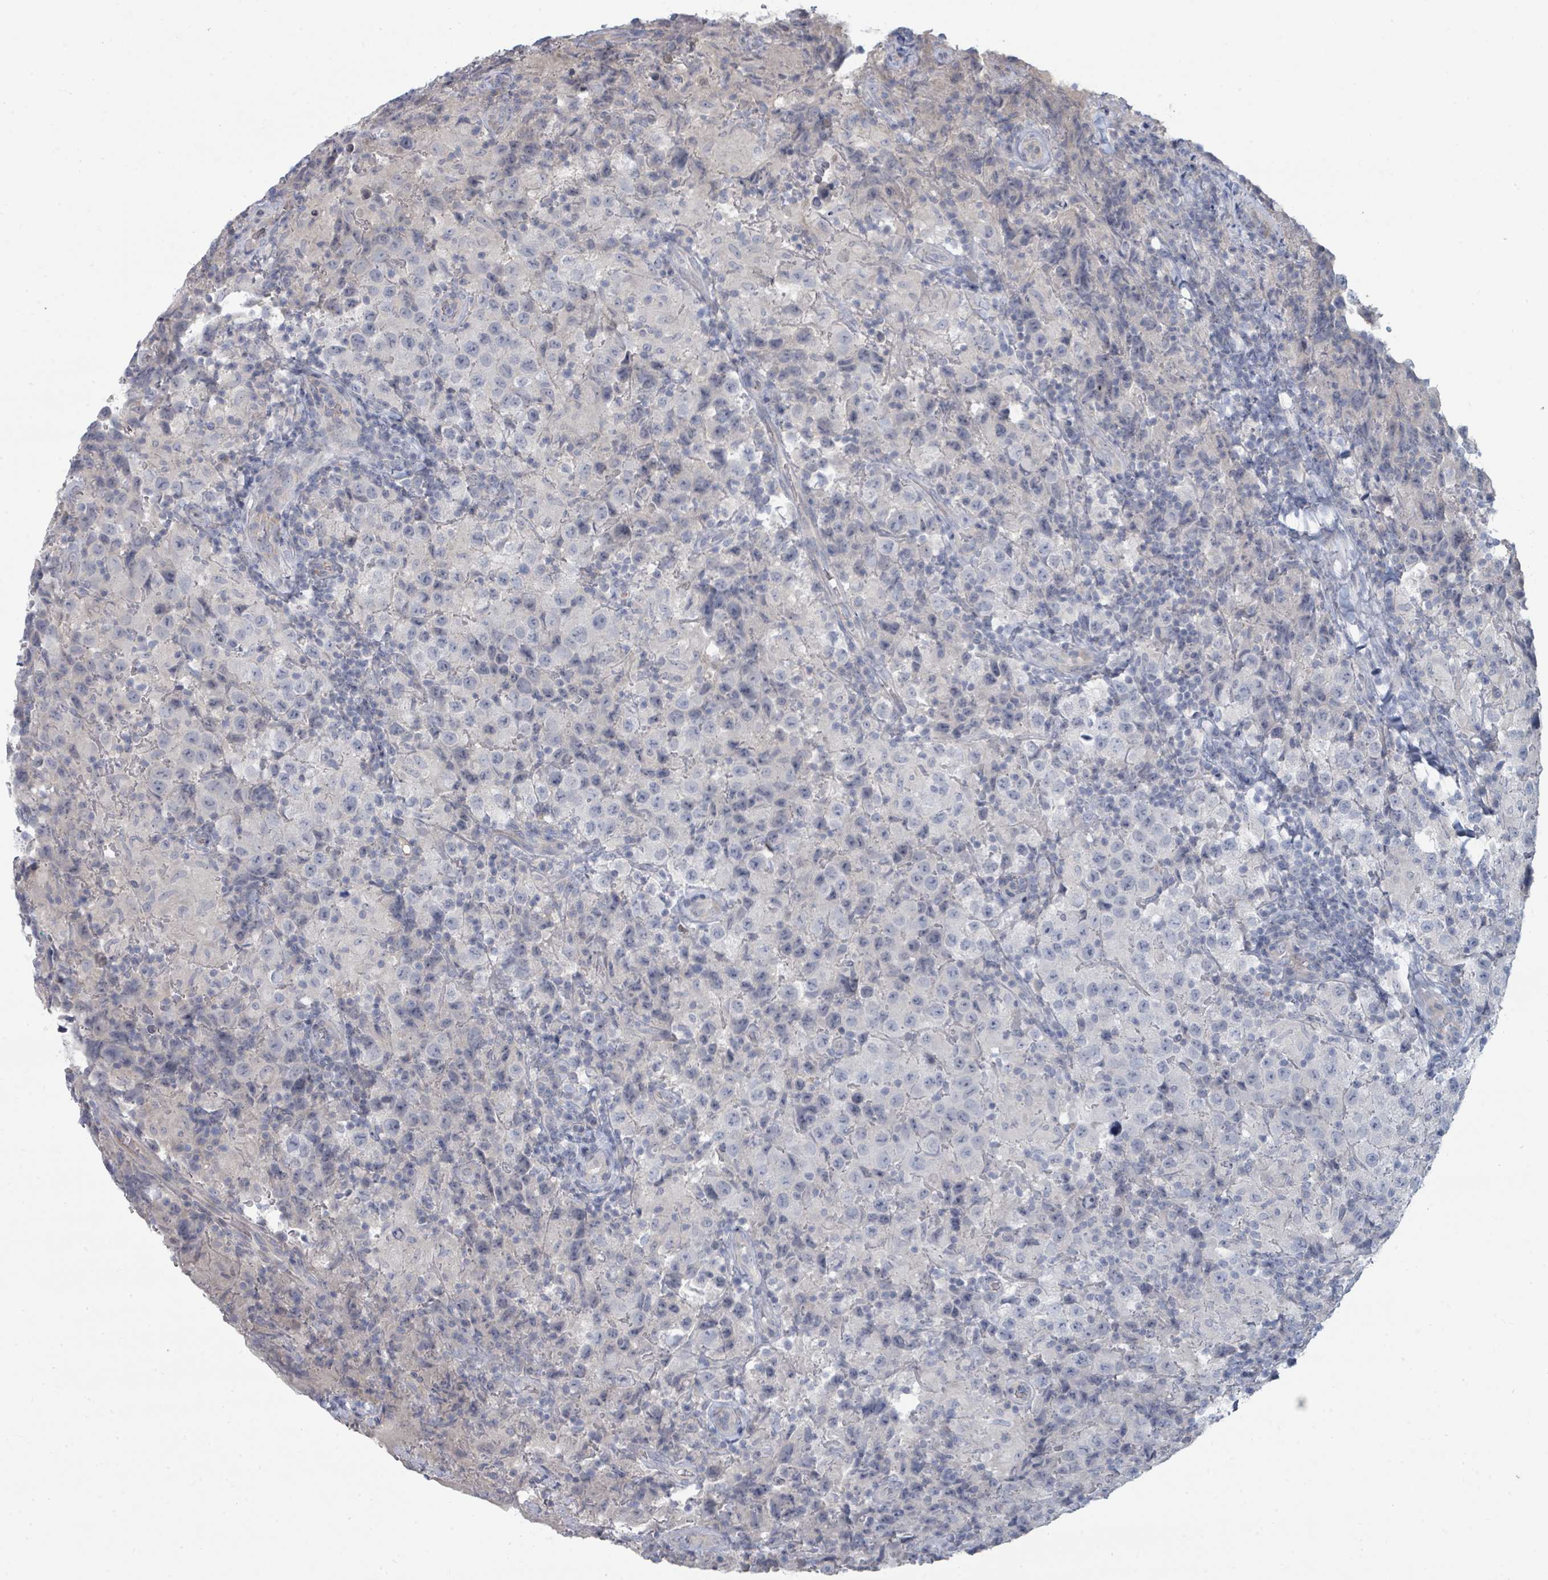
{"staining": {"intensity": "negative", "quantity": "none", "location": "none"}, "tissue": "testis cancer", "cell_type": "Tumor cells", "image_type": "cancer", "snomed": [{"axis": "morphology", "description": "Seminoma, NOS"}, {"axis": "morphology", "description": "Carcinoma, Embryonal, NOS"}, {"axis": "topography", "description": "Testis"}], "caption": "Immunohistochemistry (IHC) histopathology image of testis embryonal carcinoma stained for a protein (brown), which exhibits no positivity in tumor cells.", "gene": "SLC25A45", "patient": {"sex": "male", "age": 41}}